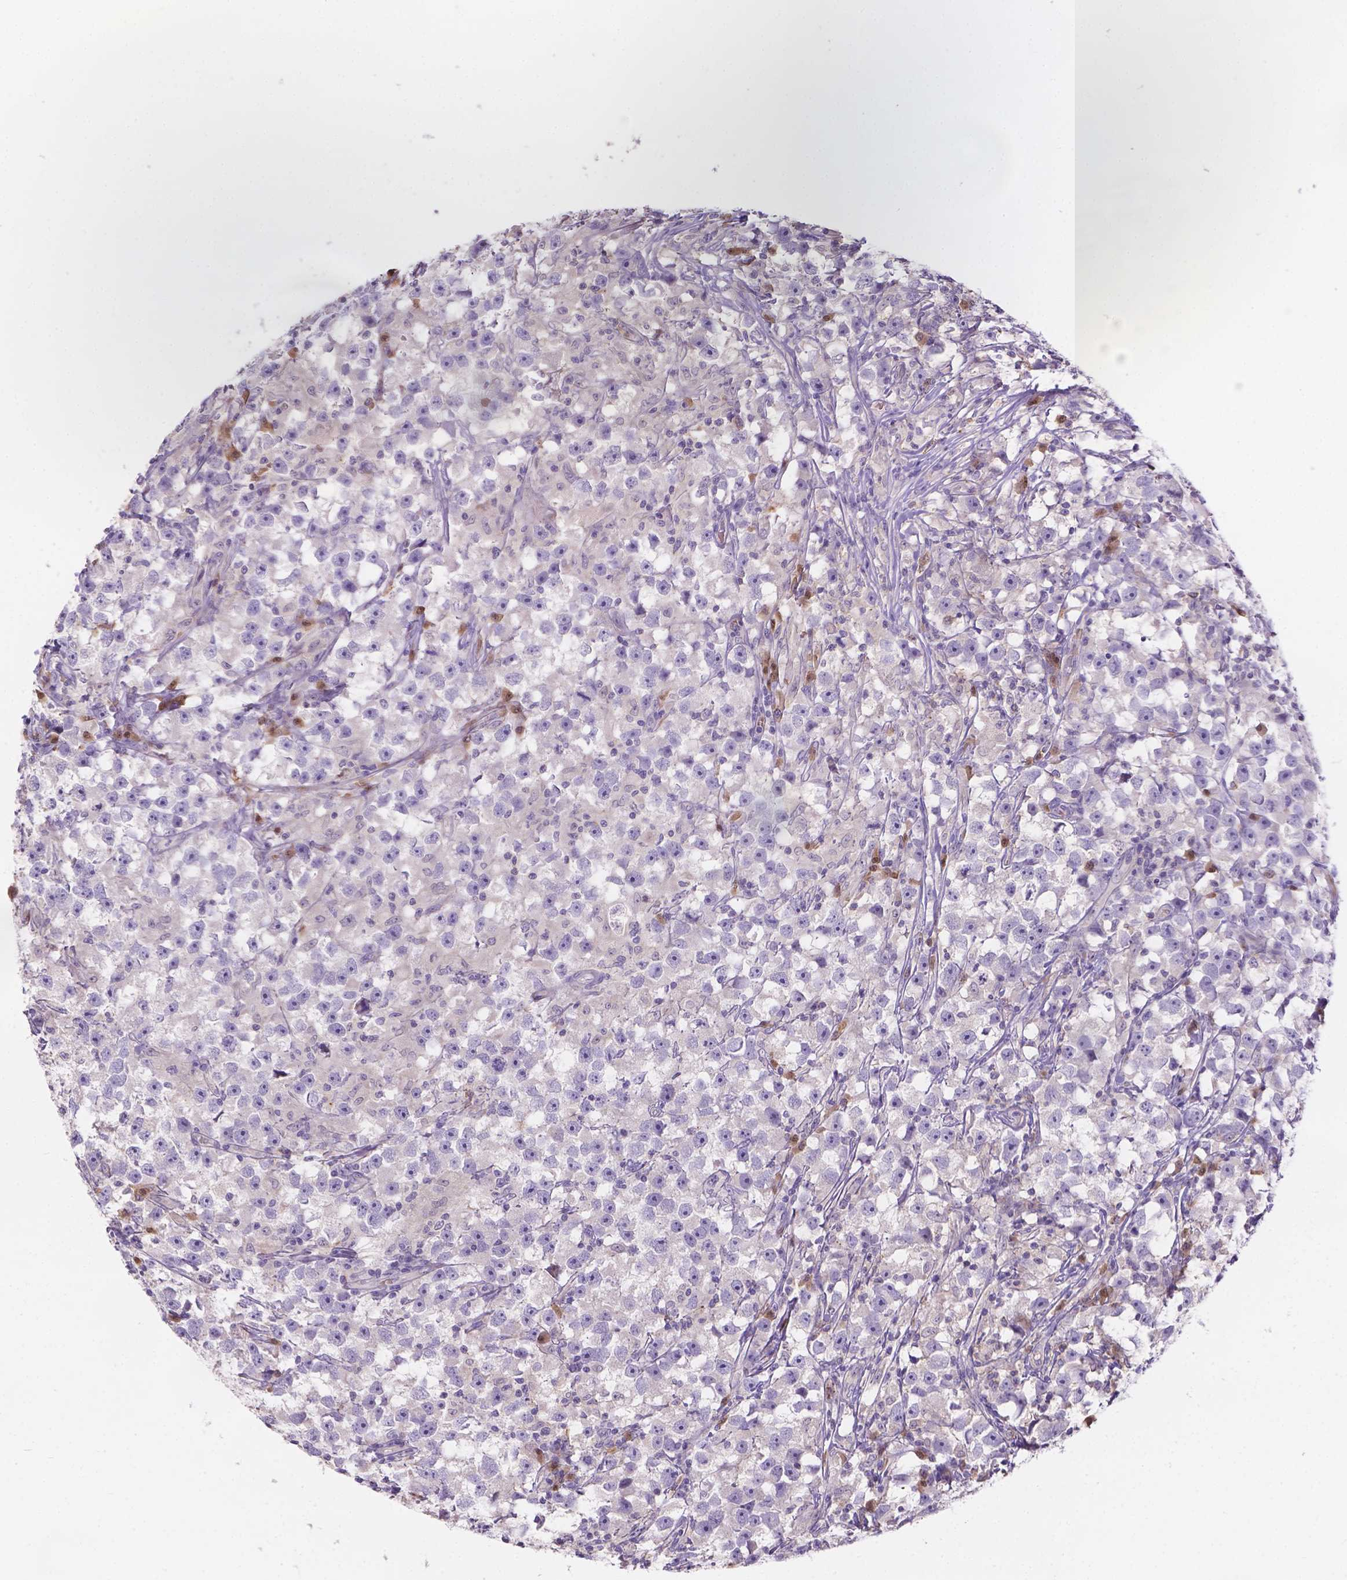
{"staining": {"intensity": "negative", "quantity": "none", "location": "none"}, "tissue": "testis cancer", "cell_type": "Tumor cells", "image_type": "cancer", "snomed": [{"axis": "morphology", "description": "Seminoma, NOS"}, {"axis": "topography", "description": "Testis"}], "caption": "This is an immunohistochemistry (IHC) photomicrograph of human testis cancer (seminoma). There is no expression in tumor cells.", "gene": "CD96", "patient": {"sex": "male", "age": 33}}